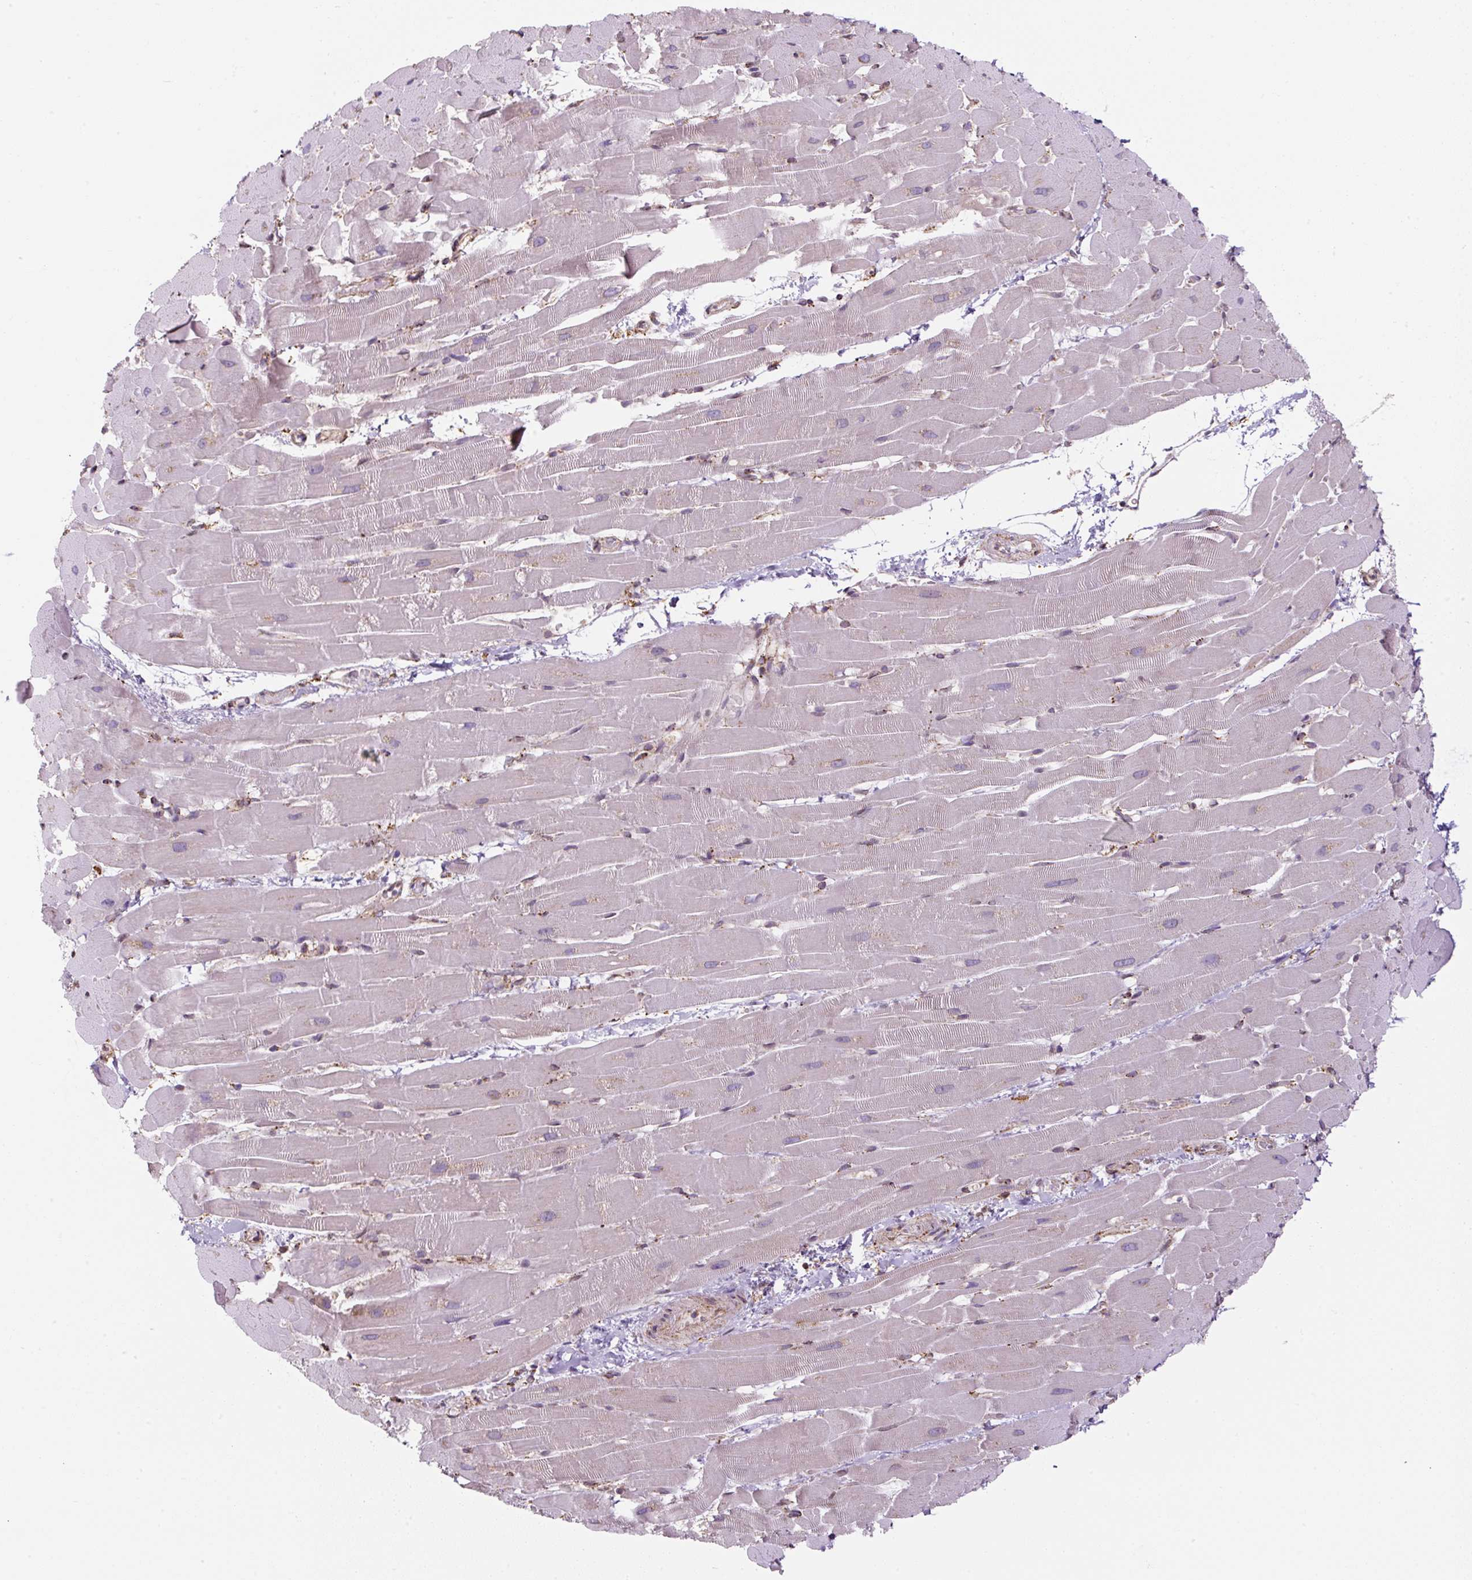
{"staining": {"intensity": "negative", "quantity": "none", "location": "none"}, "tissue": "heart muscle", "cell_type": "Cardiomyocytes", "image_type": "normal", "snomed": [{"axis": "morphology", "description": "Normal tissue, NOS"}, {"axis": "topography", "description": "Heart"}], "caption": "Human heart muscle stained for a protein using IHC shows no expression in cardiomyocytes.", "gene": "PRKCSH", "patient": {"sex": "male", "age": 37}}